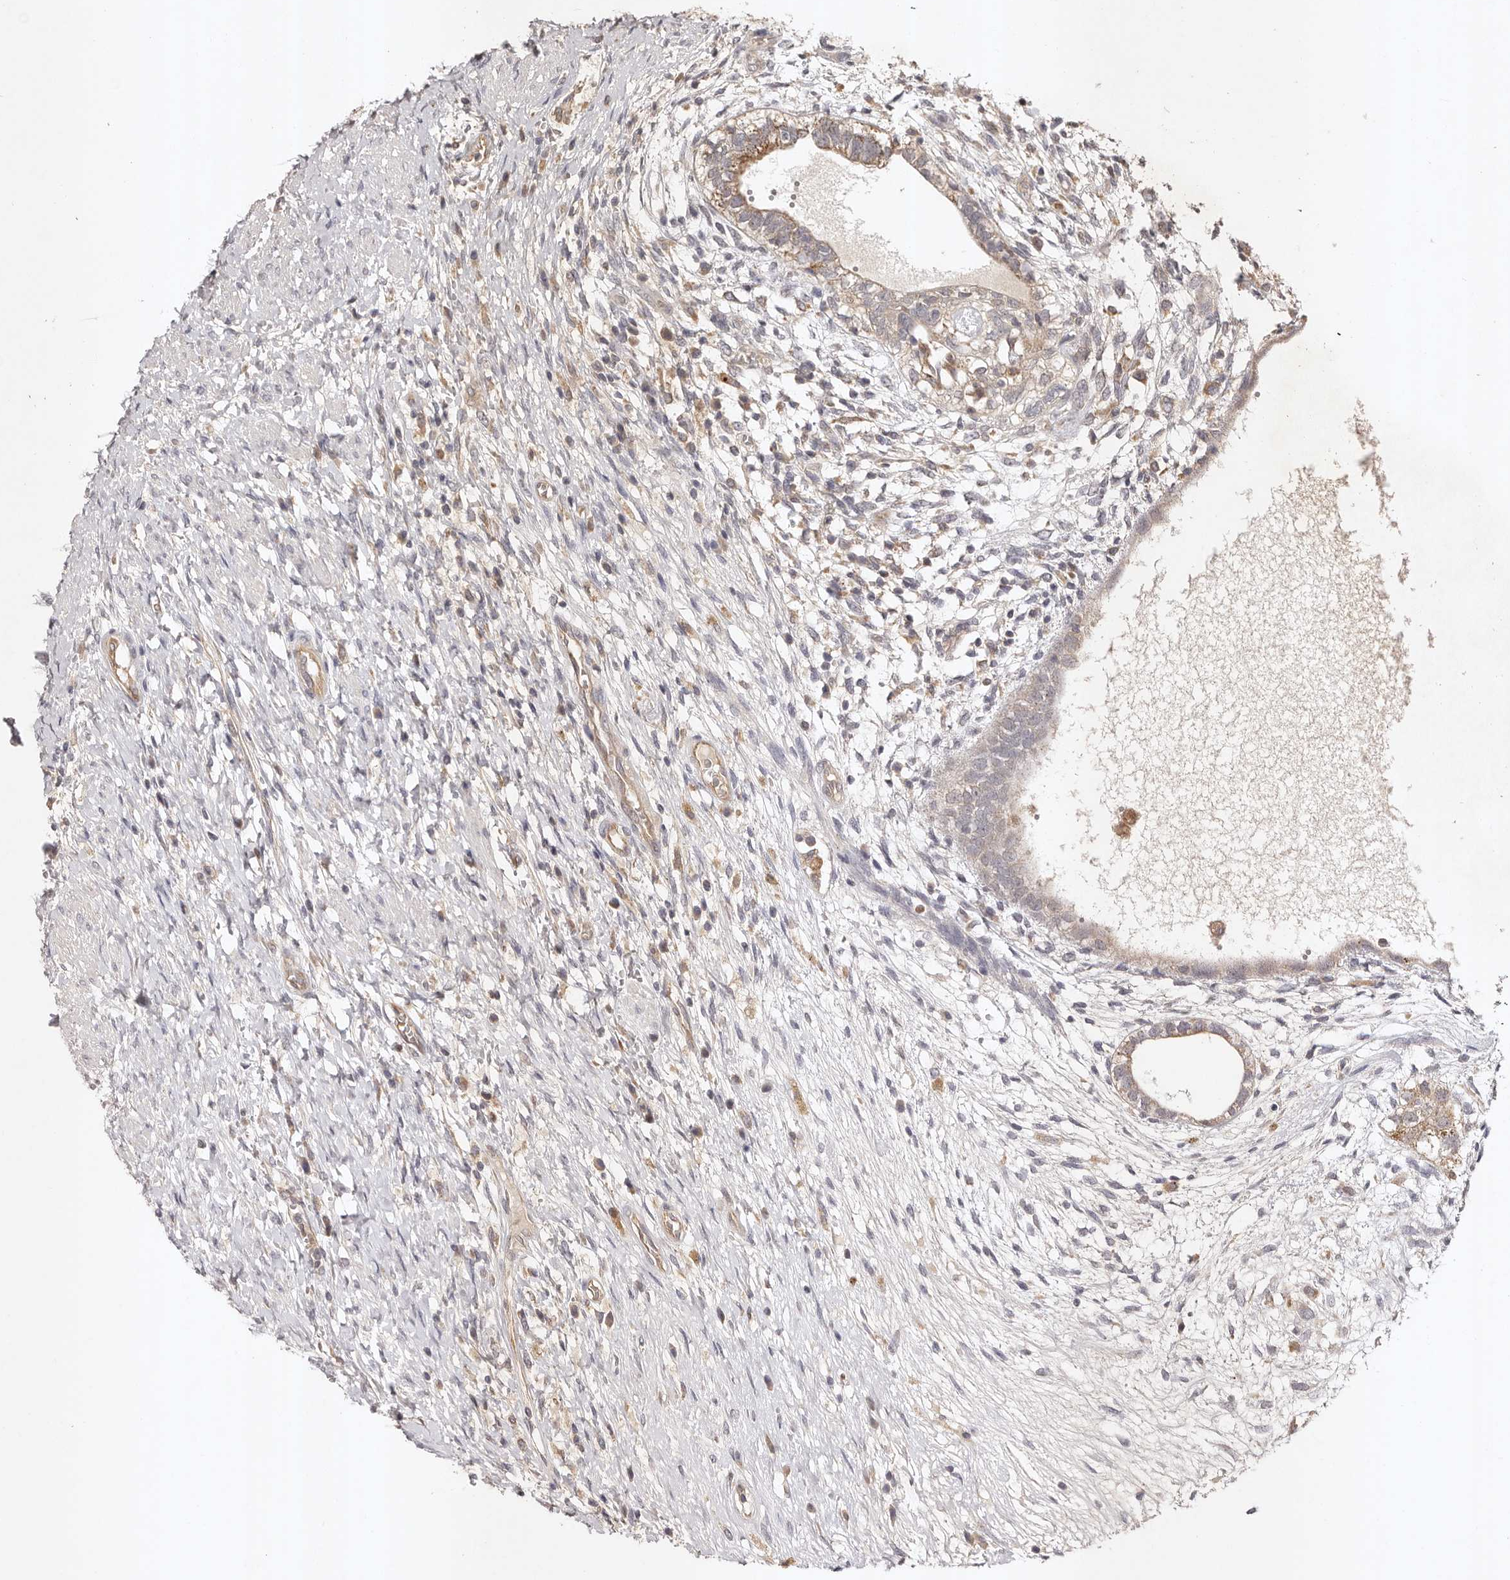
{"staining": {"intensity": "moderate", "quantity": "<25%", "location": "cytoplasmic/membranous"}, "tissue": "testis cancer", "cell_type": "Tumor cells", "image_type": "cancer", "snomed": [{"axis": "morphology", "description": "Carcinoma, Embryonal, NOS"}, {"axis": "topography", "description": "Testis"}], "caption": "Immunohistochemical staining of embryonal carcinoma (testis) demonstrates low levels of moderate cytoplasmic/membranous expression in approximately <25% of tumor cells. (Brightfield microscopy of DAB IHC at high magnification).", "gene": "UBR2", "patient": {"sex": "male", "age": 26}}